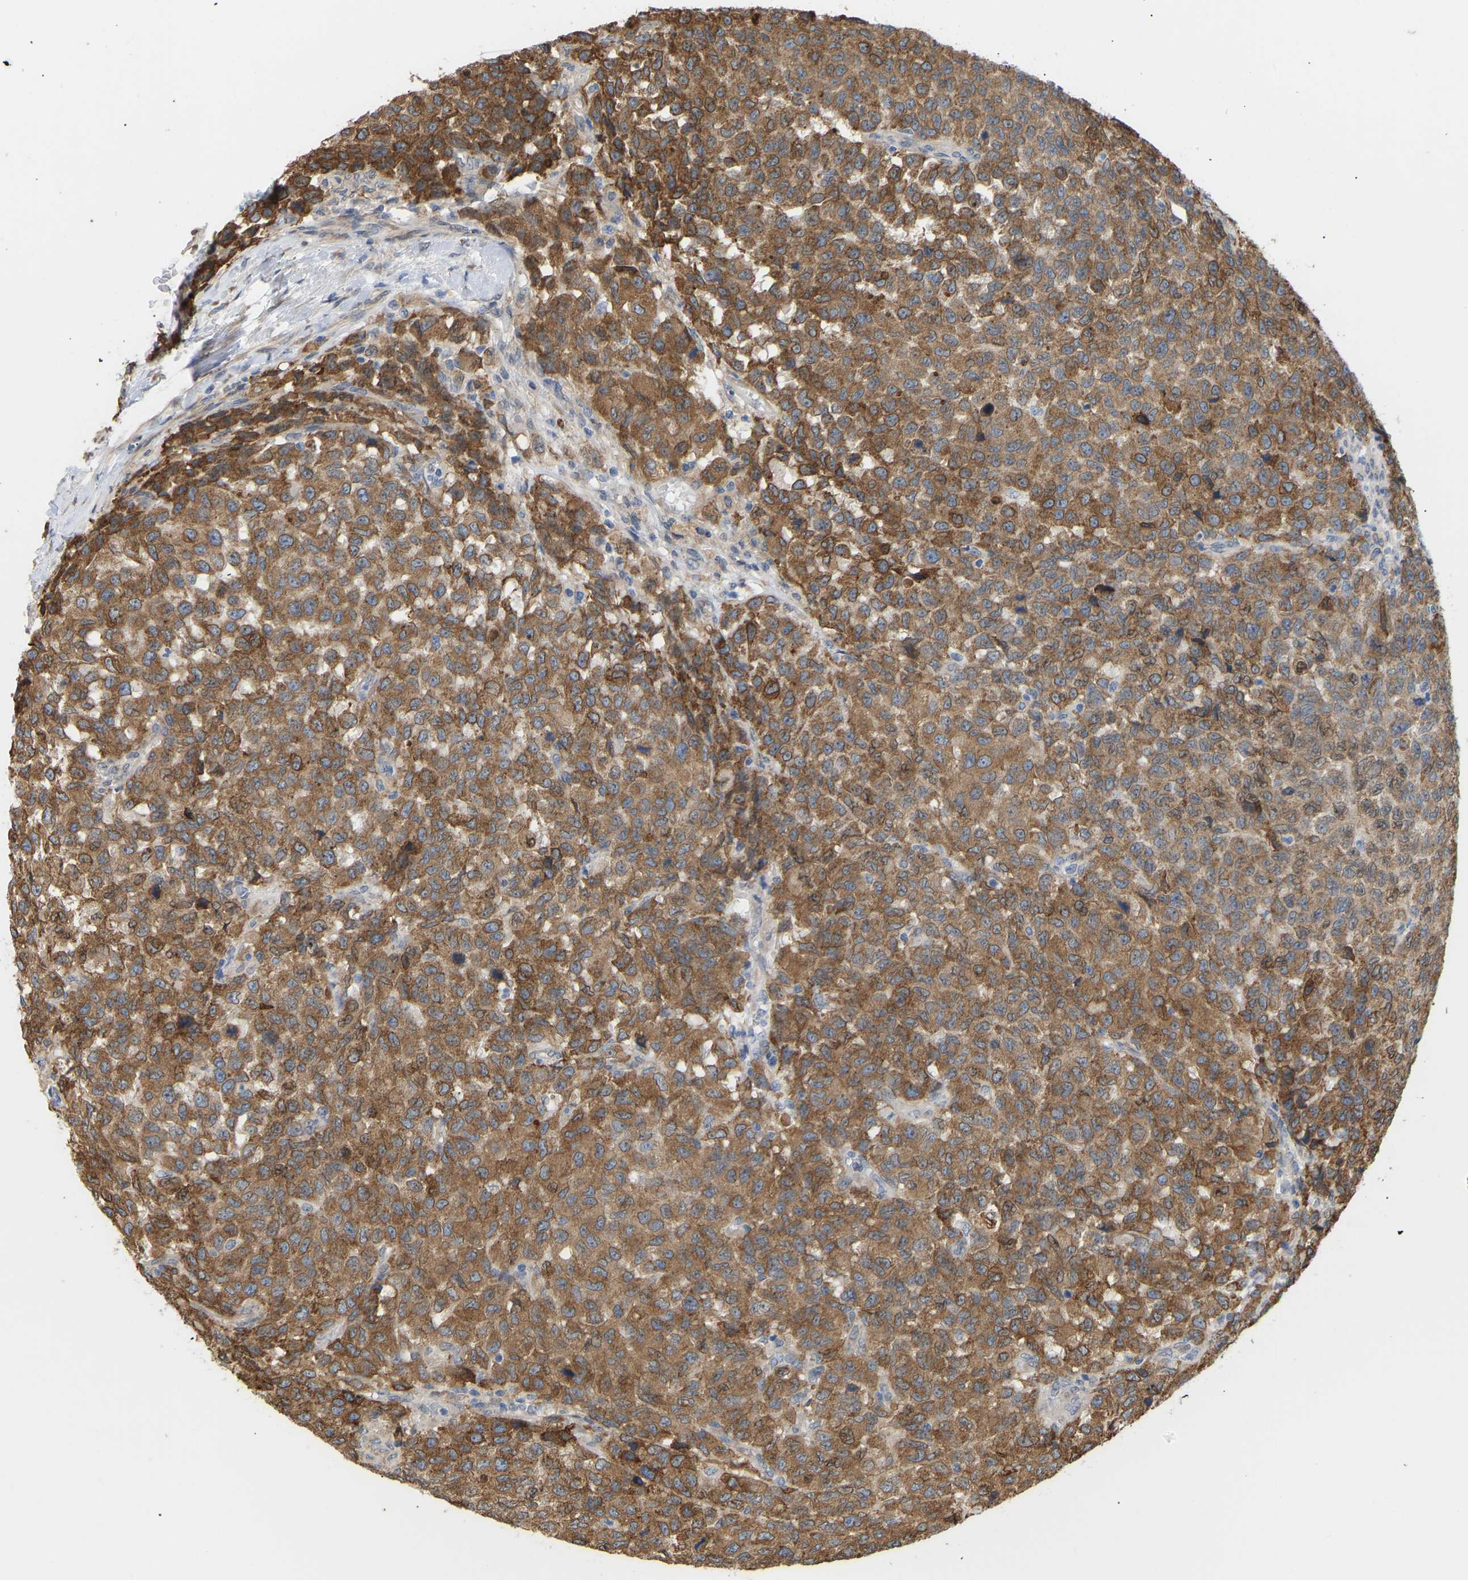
{"staining": {"intensity": "moderate", "quantity": ">75%", "location": "cytoplasmic/membranous"}, "tissue": "testis cancer", "cell_type": "Tumor cells", "image_type": "cancer", "snomed": [{"axis": "morphology", "description": "Seminoma, NOS"}, {"axis": "topography", "description": "Testis"}], "caption": "Immunohistochemical staining of testis seminoma reveals moderate cytoplasmic/membranous protein staining in approximately >75% of tumor cells. The staining was performed using DAB (3,3'-diaminobenzidine) to visualize the protein expression in brown, while the nuclei were stained in blue with hematoxylin (Magnification: 20x).", "gene": "BEND3", "patient": {"sex": "male", "age": 59}}